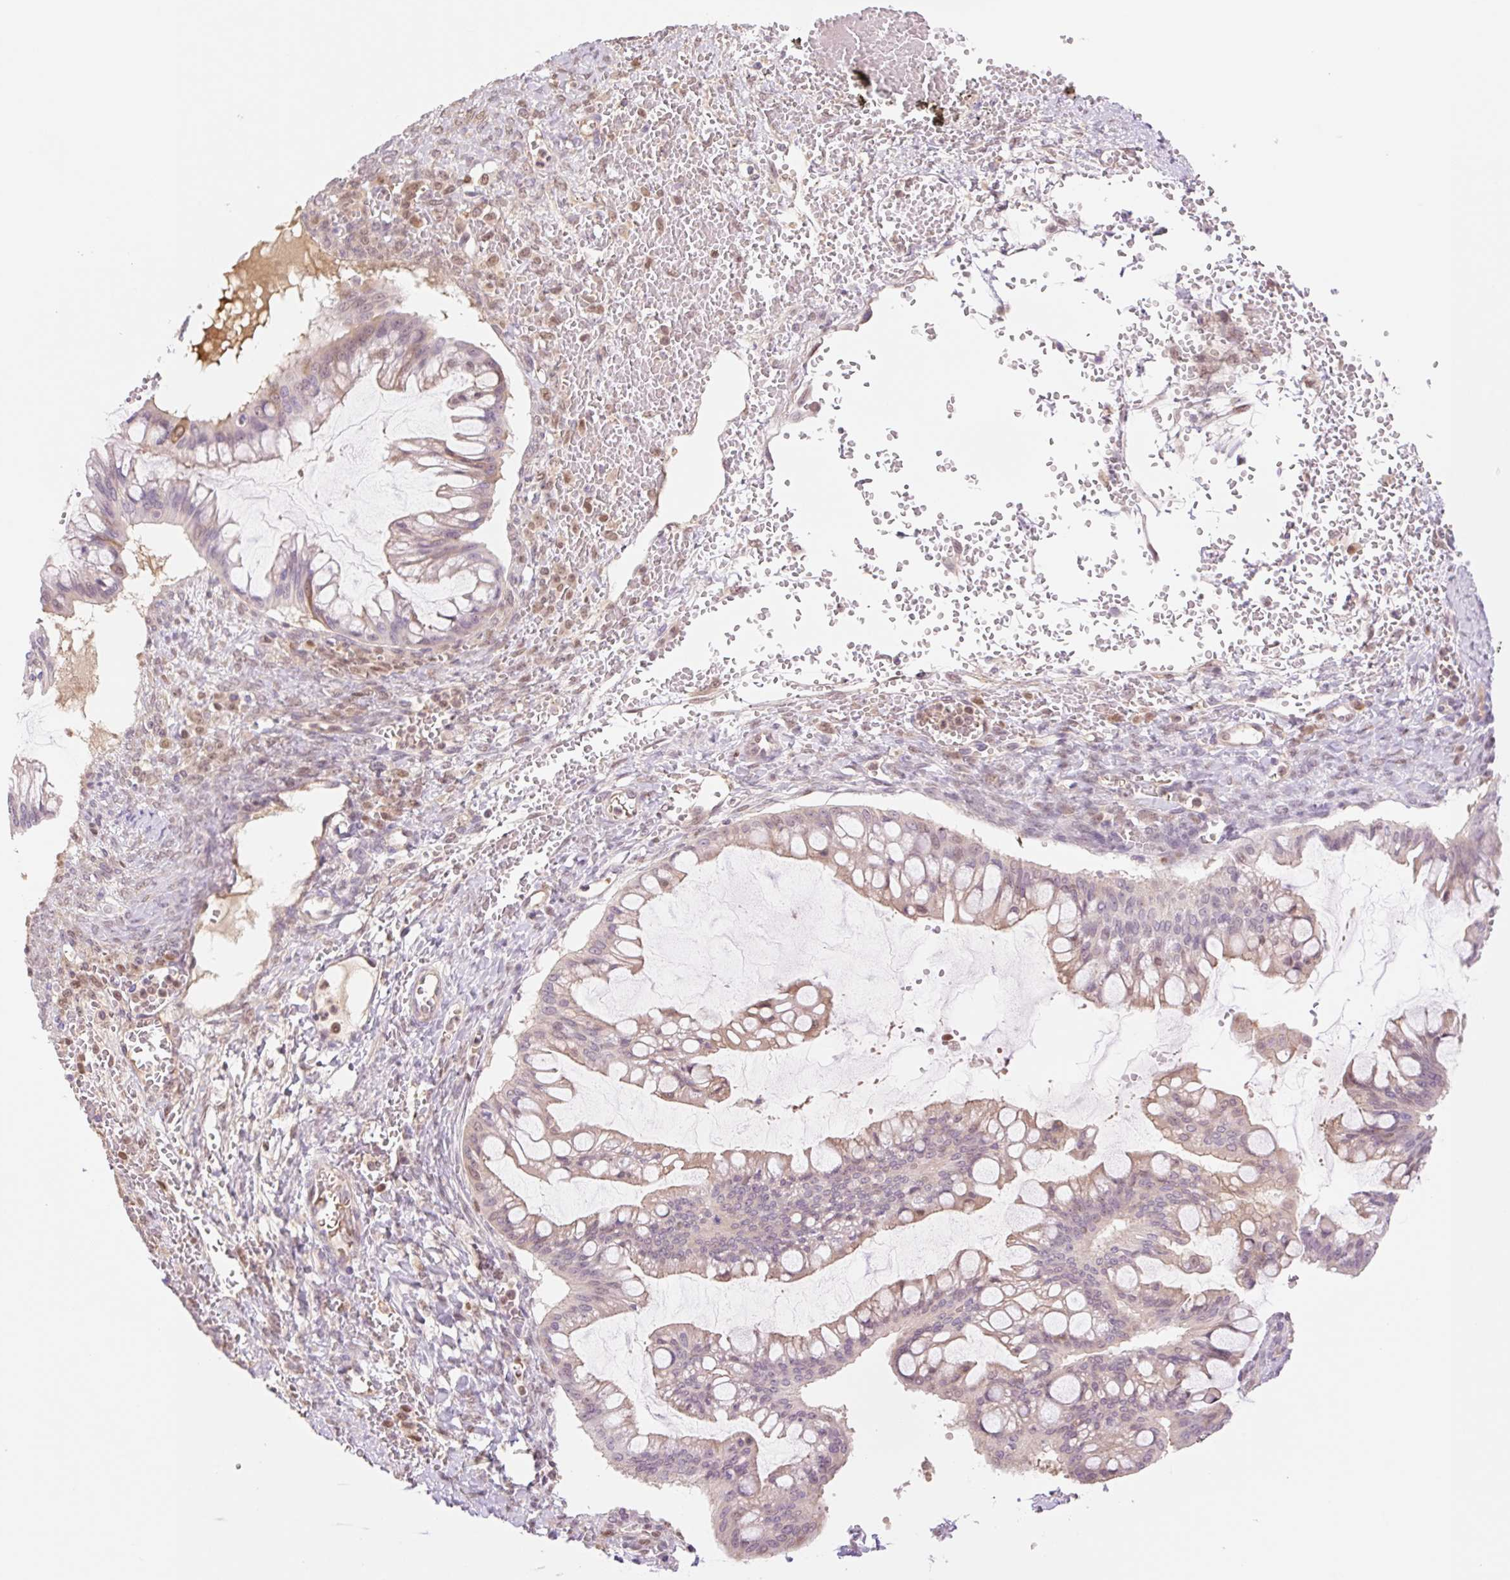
{"staining": {"intensity": "weak", "quantity": ">75%", "location": "cytoplasmic/membranous,nuclear"}, "tissue": "ovarian cancer", "cell_type": "Tumor cells", "image_type": "cancer", "snomed": [{"axis": "morphology", "description": "Cystadenocarcinoma, mucinous, NOS"}, {"axis": "topography", "description": "Ovary"}], "caption": "Human mucinous cystadenocarcinoma (ovarian) stained with a brown dye displays weak cytoplasmic/membranous and nuclear positive positivity in approximately >75% of tumor cells.", "gene": "HEBP1", "patient": {"sex": "female", "age": 73}}